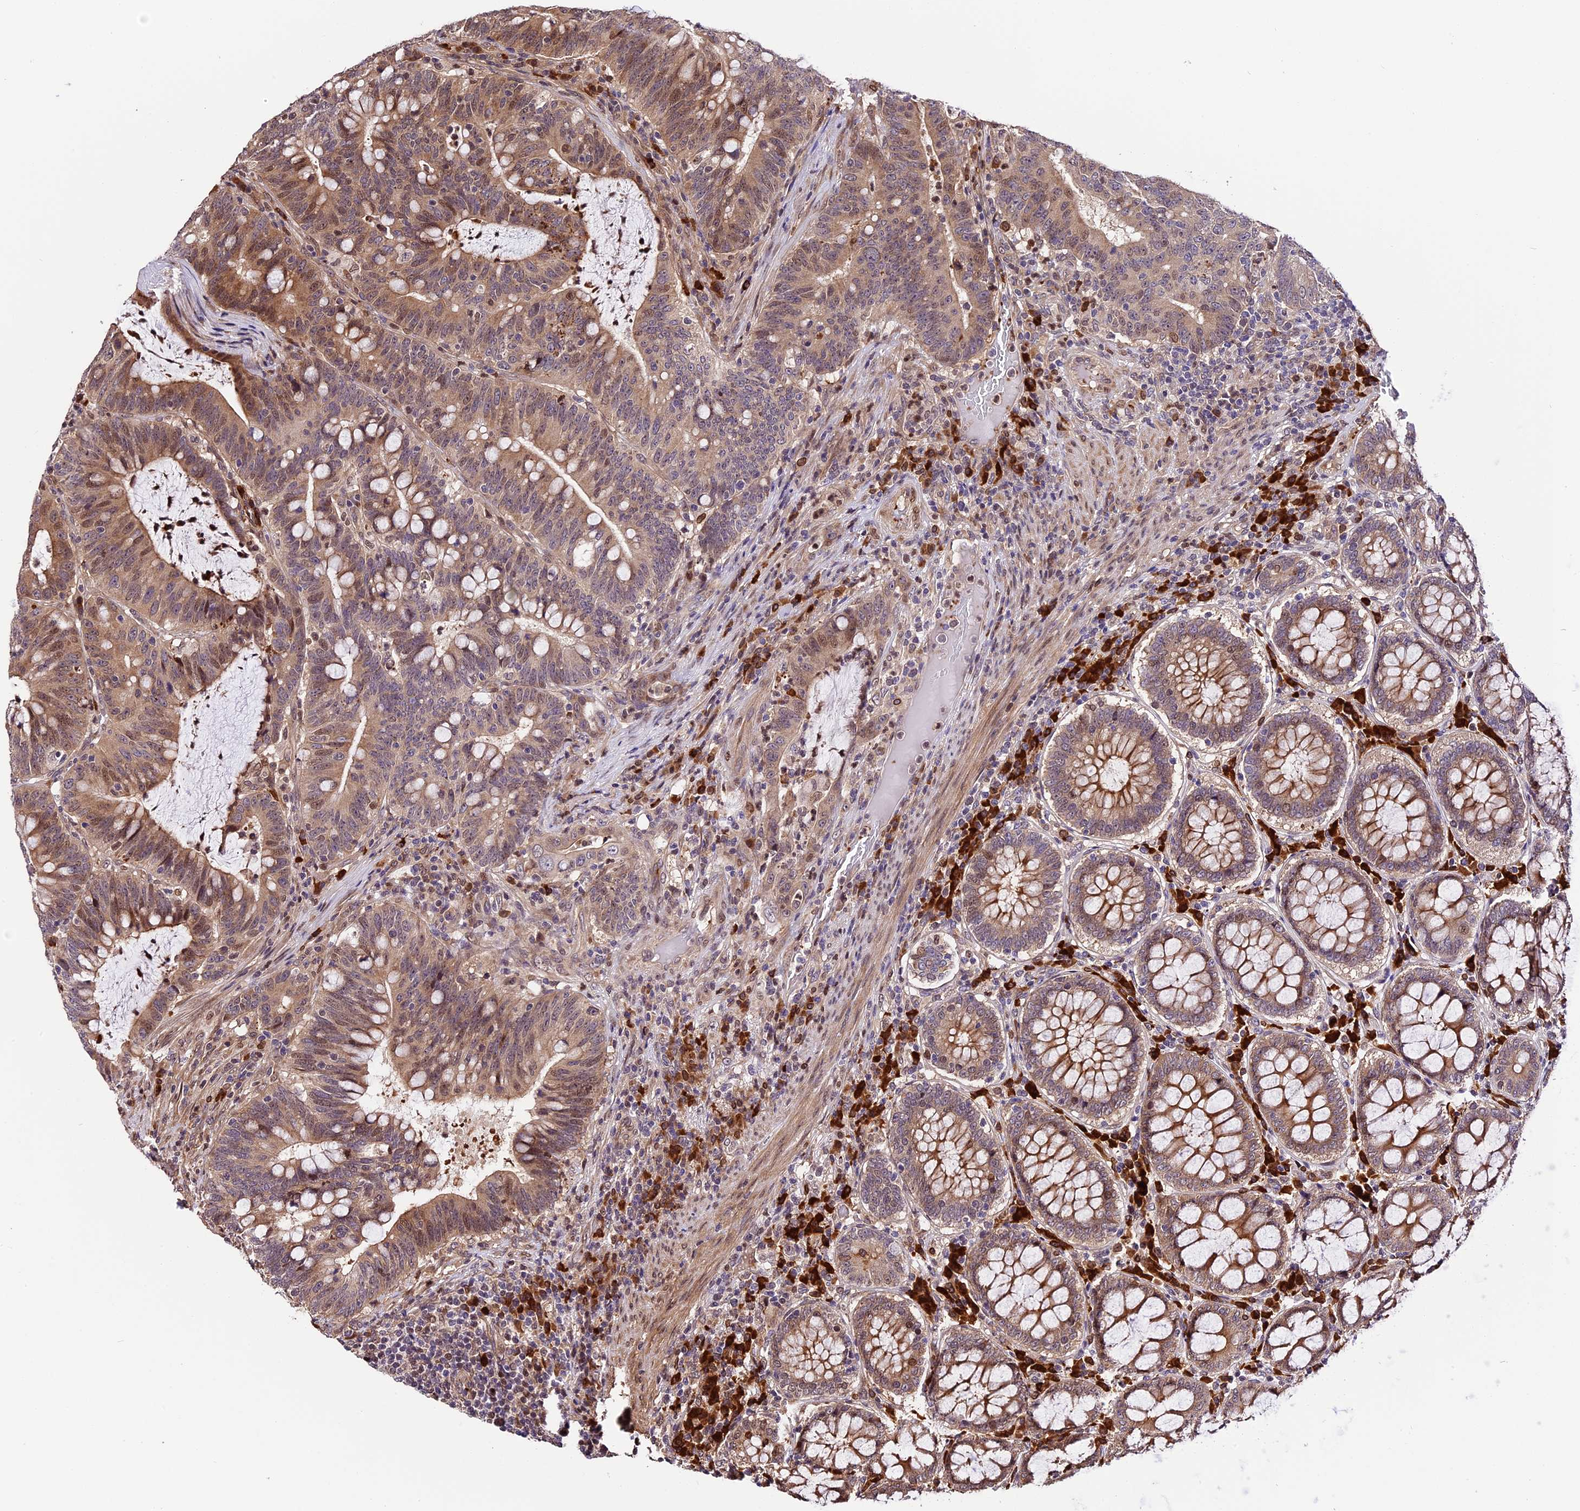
{"staining": {"intensity": "moderate", "quantity": "25%-75%", "location": "cytoplasmic/membranous,nuclear"}, "tissue": "colorectal cancer", "cell_type": "Tumor cells", "image_type": "cancer", "snomed": [{"axis": "morphology", "description": "Adenocarcinoma, NOS"}, {"axis": "topography", "description": "Colon"}], "caption": "Immunohistochemistry (IHC) (DAB (3,3'-diaminobenzidine)) staining of human colorectal cancer shows moderate cytoplasmic/membranous and nuclear protein staining in about 25%-75% of tumor cells.", "gene": "HERPUD1", "patient": {"sex": "female", "age": 66}}